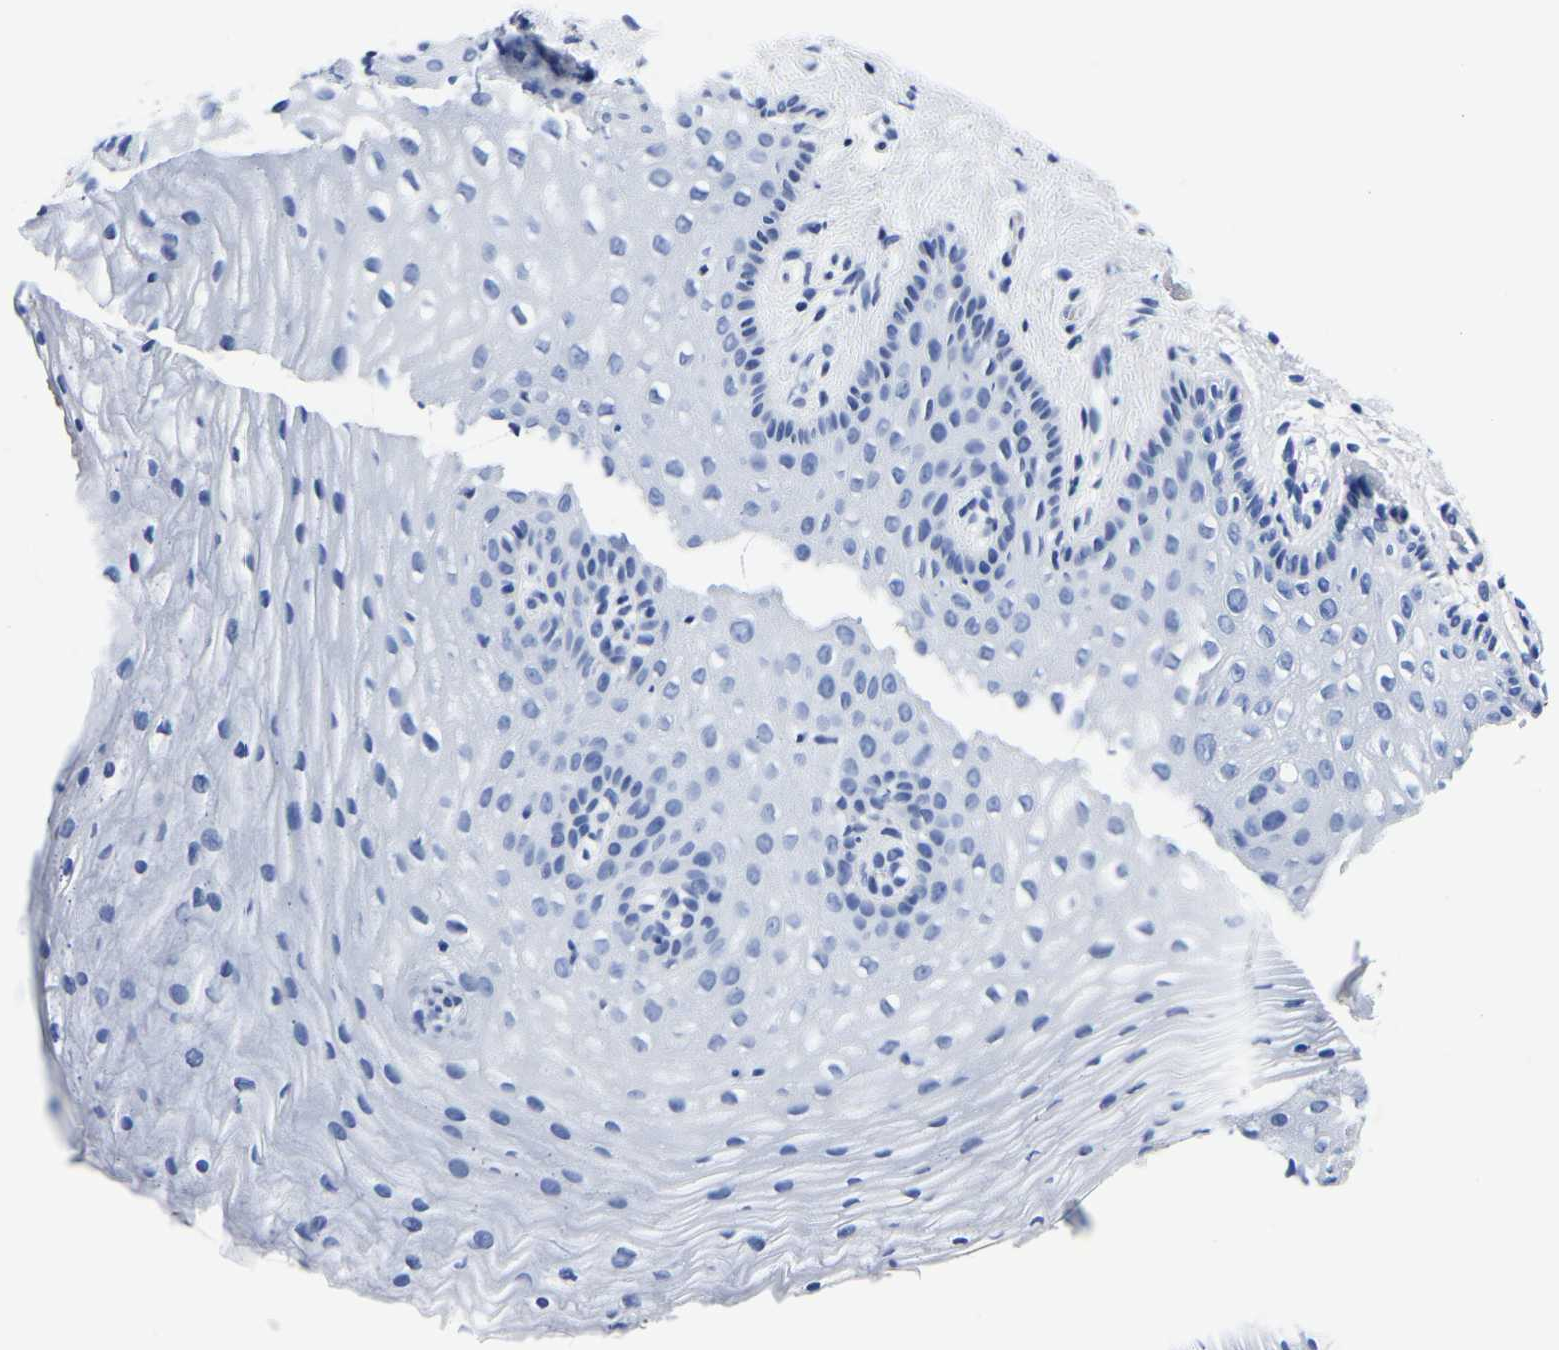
{"staining": {"intensity": "negative", "quantity": "none", "location": "none"}, "tissue": "vagina", "cell_type": "Squamous epithelial cells", "image_type": "normal", "snomed": [{"axis": "morphology", "description": "Normal tissue, NOS"}, {"axis": "topography", "description": "Vagina"}], "caption": "This photomicrograph is of unremarkable vagina stained with immunohistochemistry to label a protein in brown with the nuclei are counter-stained blue. There is no staining in squamous epithelial cells.", "gene": "IMPG2", "patient": {"sex": "female", "age": 32}}